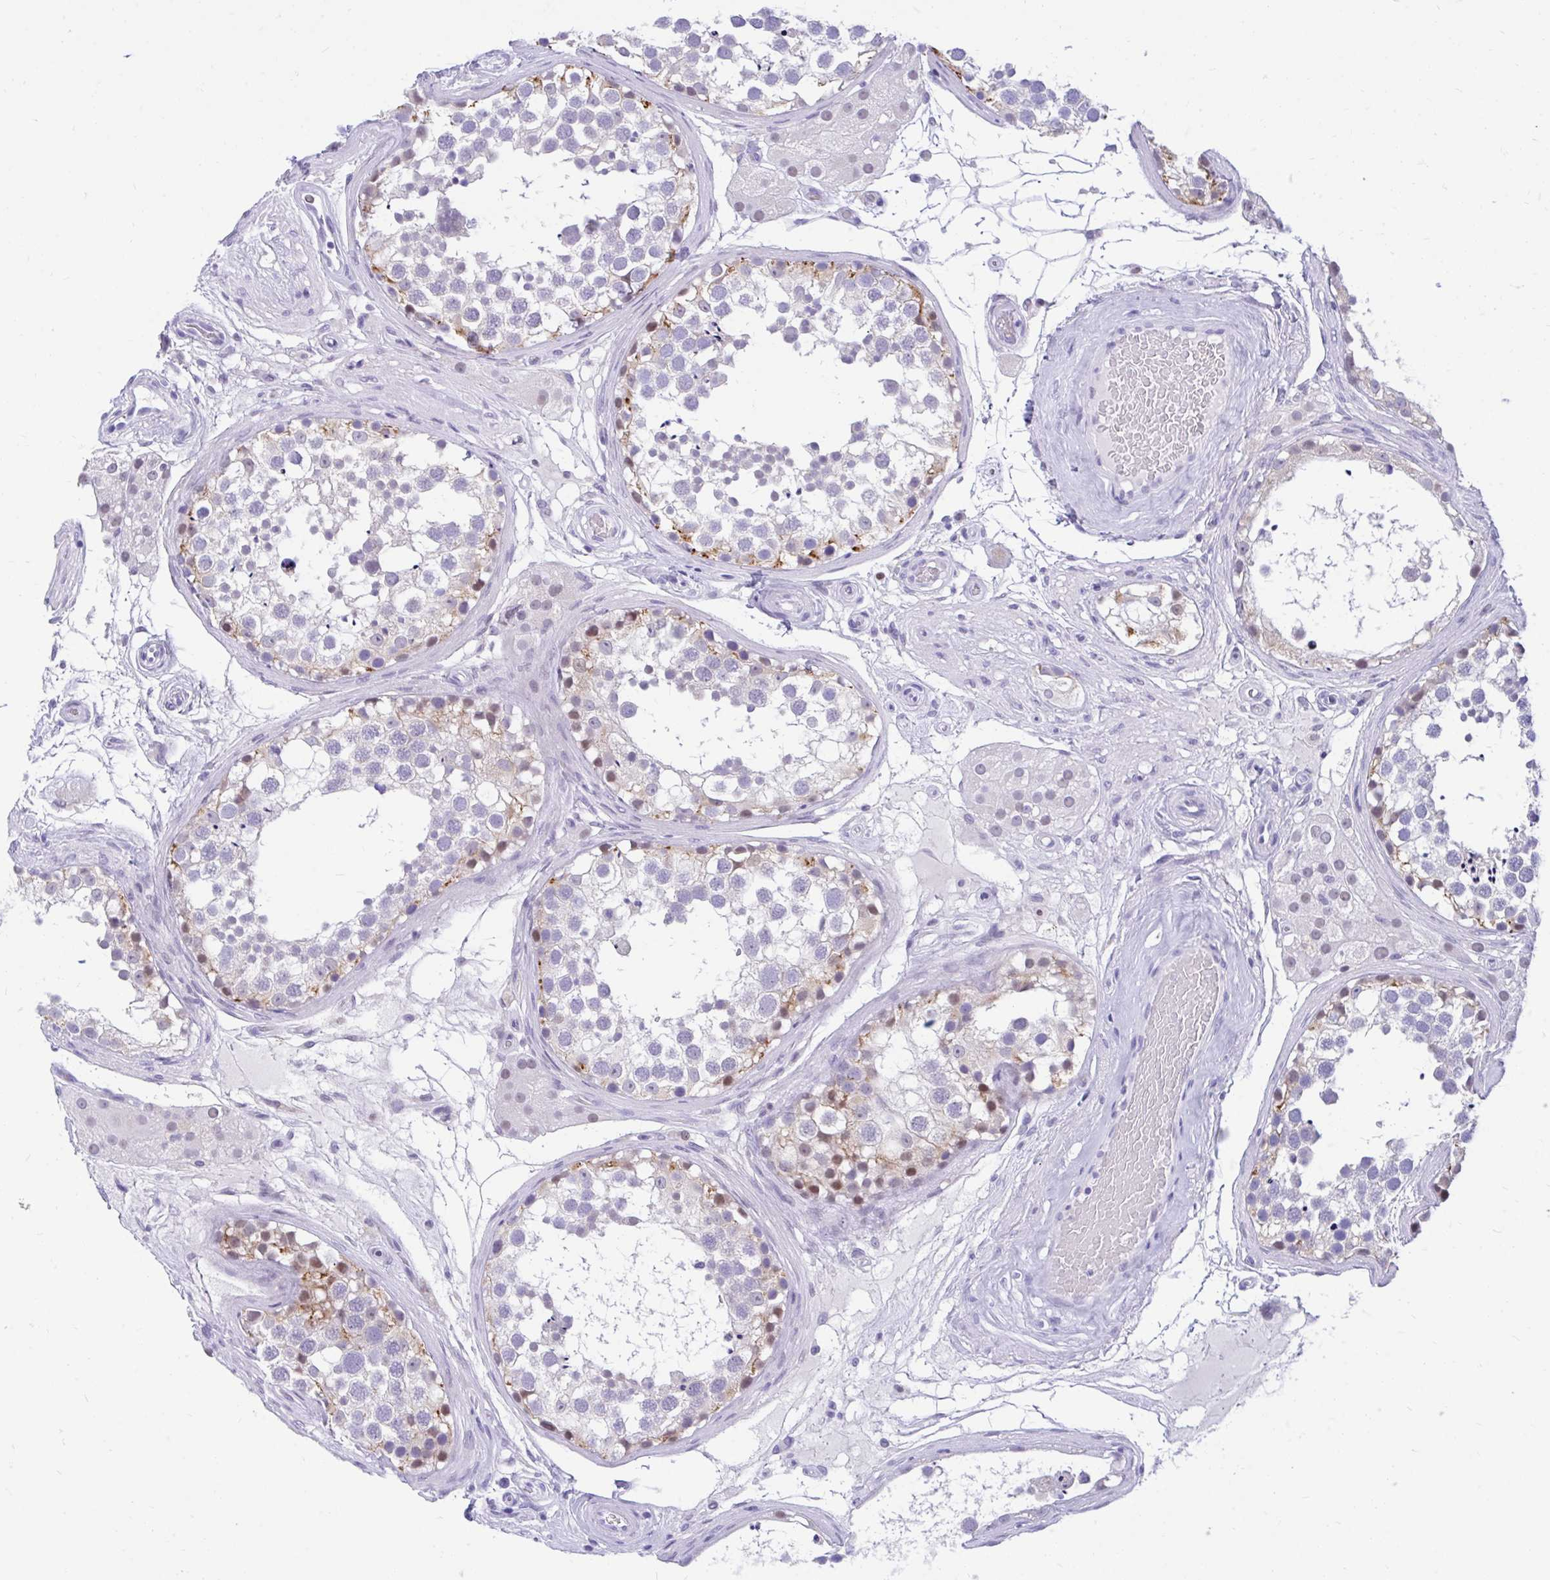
{"staining": {"intensity": "moderate", "quantity": "<25%", "location": "cytoplasmic/membranous,nuclear"}, "tissue": "testis", "cell_type": "Cells in seminiferous ducts", "image_type": "normal", "snomed": [{"axis": "morphology", "description": "Normal tissue, NOS"}, {"axis": "morphology", "description": "Seminoma, NOS"}, {"axis": "topography", "description": "Testis"}], "caption": "Moderate cytoplasmic/membranous,nuclear staining for a protein is seen in approximately <25% of cells in seminiferous ducts of unremarkable testis using immunohistochemistry (IHC).", "gene": "GLB1L2", "patient": {"sex": "male", "age": 65}}